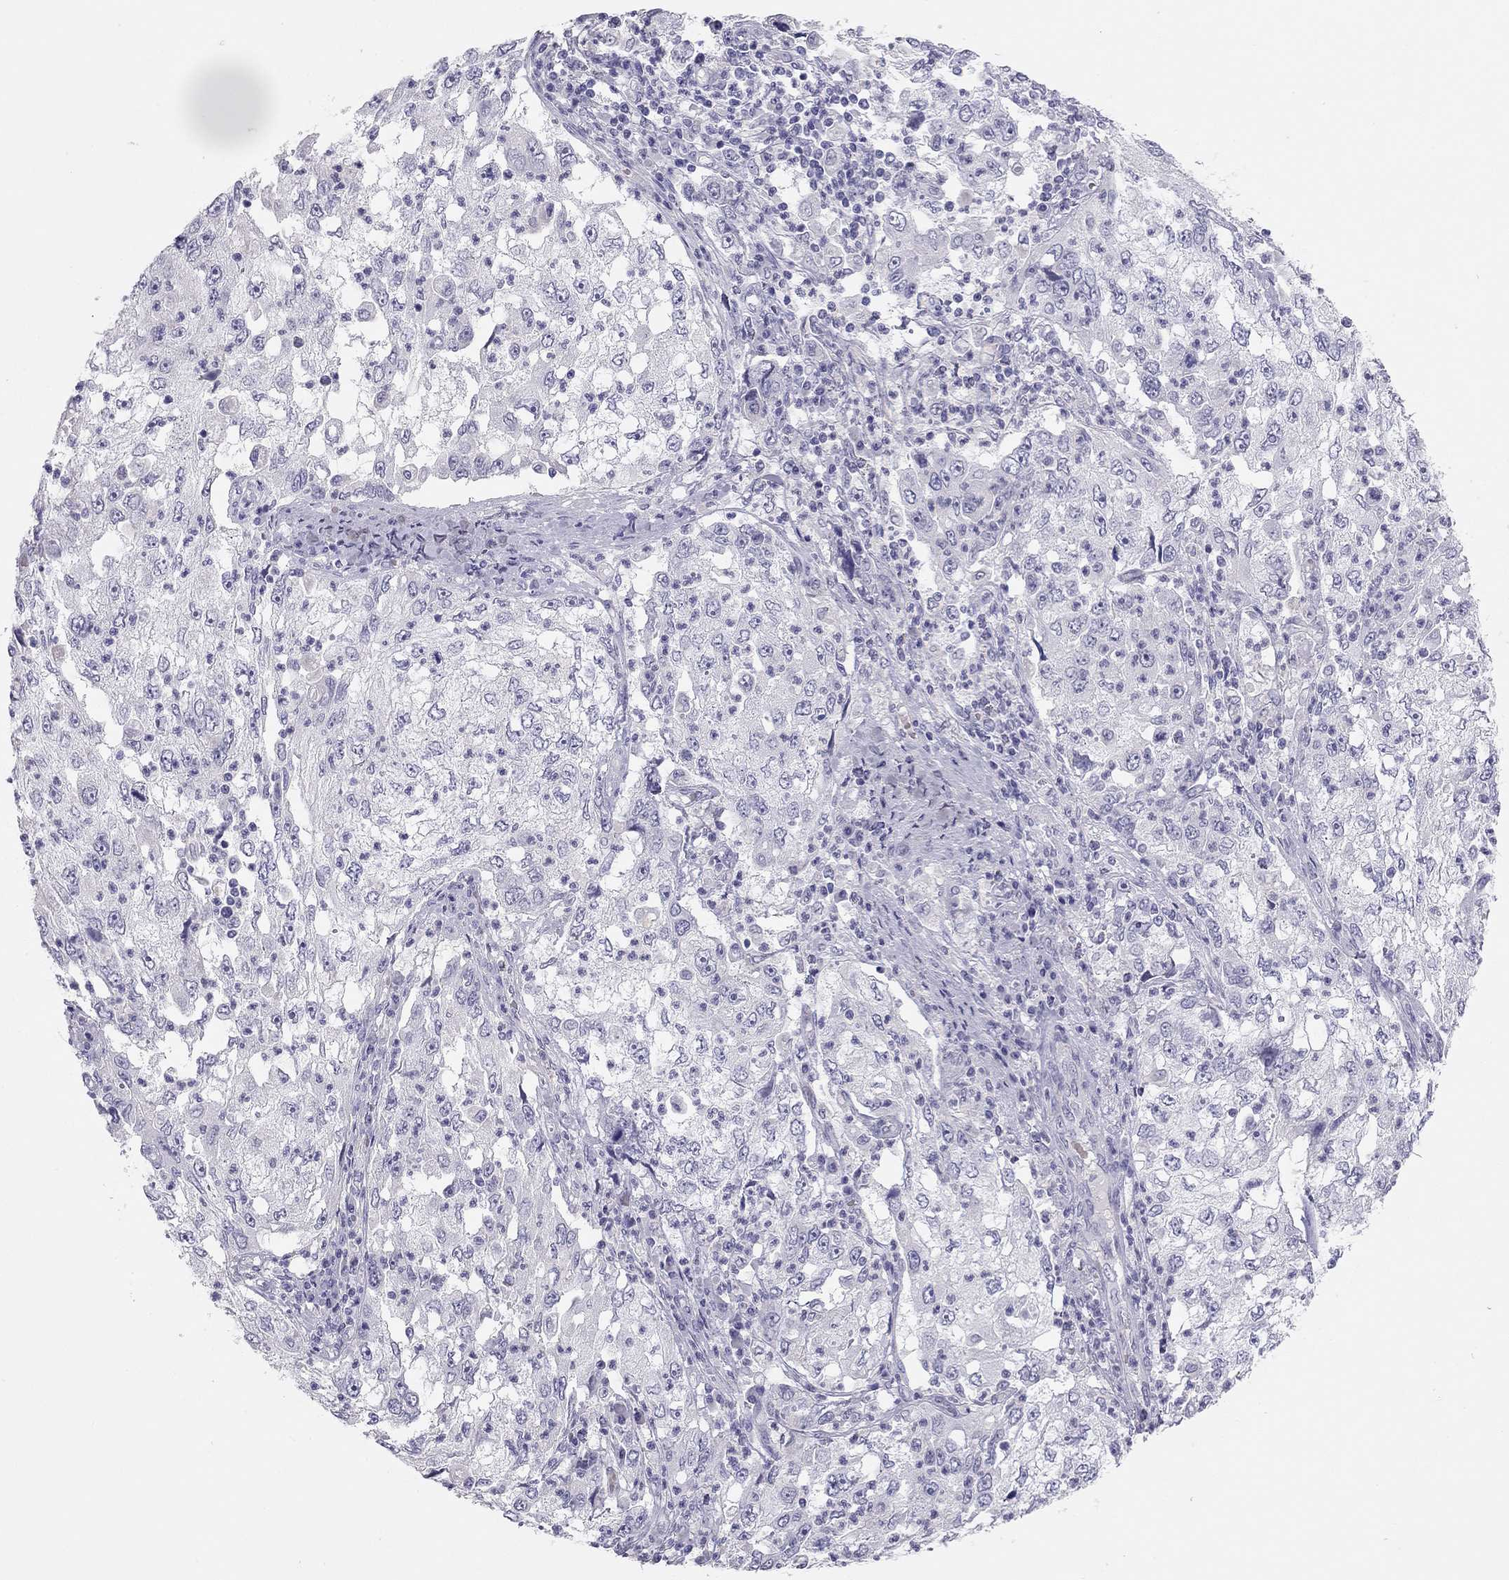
{"staining": {"intensity": "negative", "quantity": "none", "location": "none"}, "tissue": "cervical cancer", "cell_type": "Tumor cells", "image_type": "cancer", "snomed": [{"axis": "morphology", "description": "Squamous cell carcinoma, NOS"}, {"axis": "topography", "description": "Cervix"}], "caption": "The image demonstrates no staining of tumor cells in squamous cell carcinoma (cervical).", "gene": "SPATA12", "patient": {"sex": "female", "age": 36}}